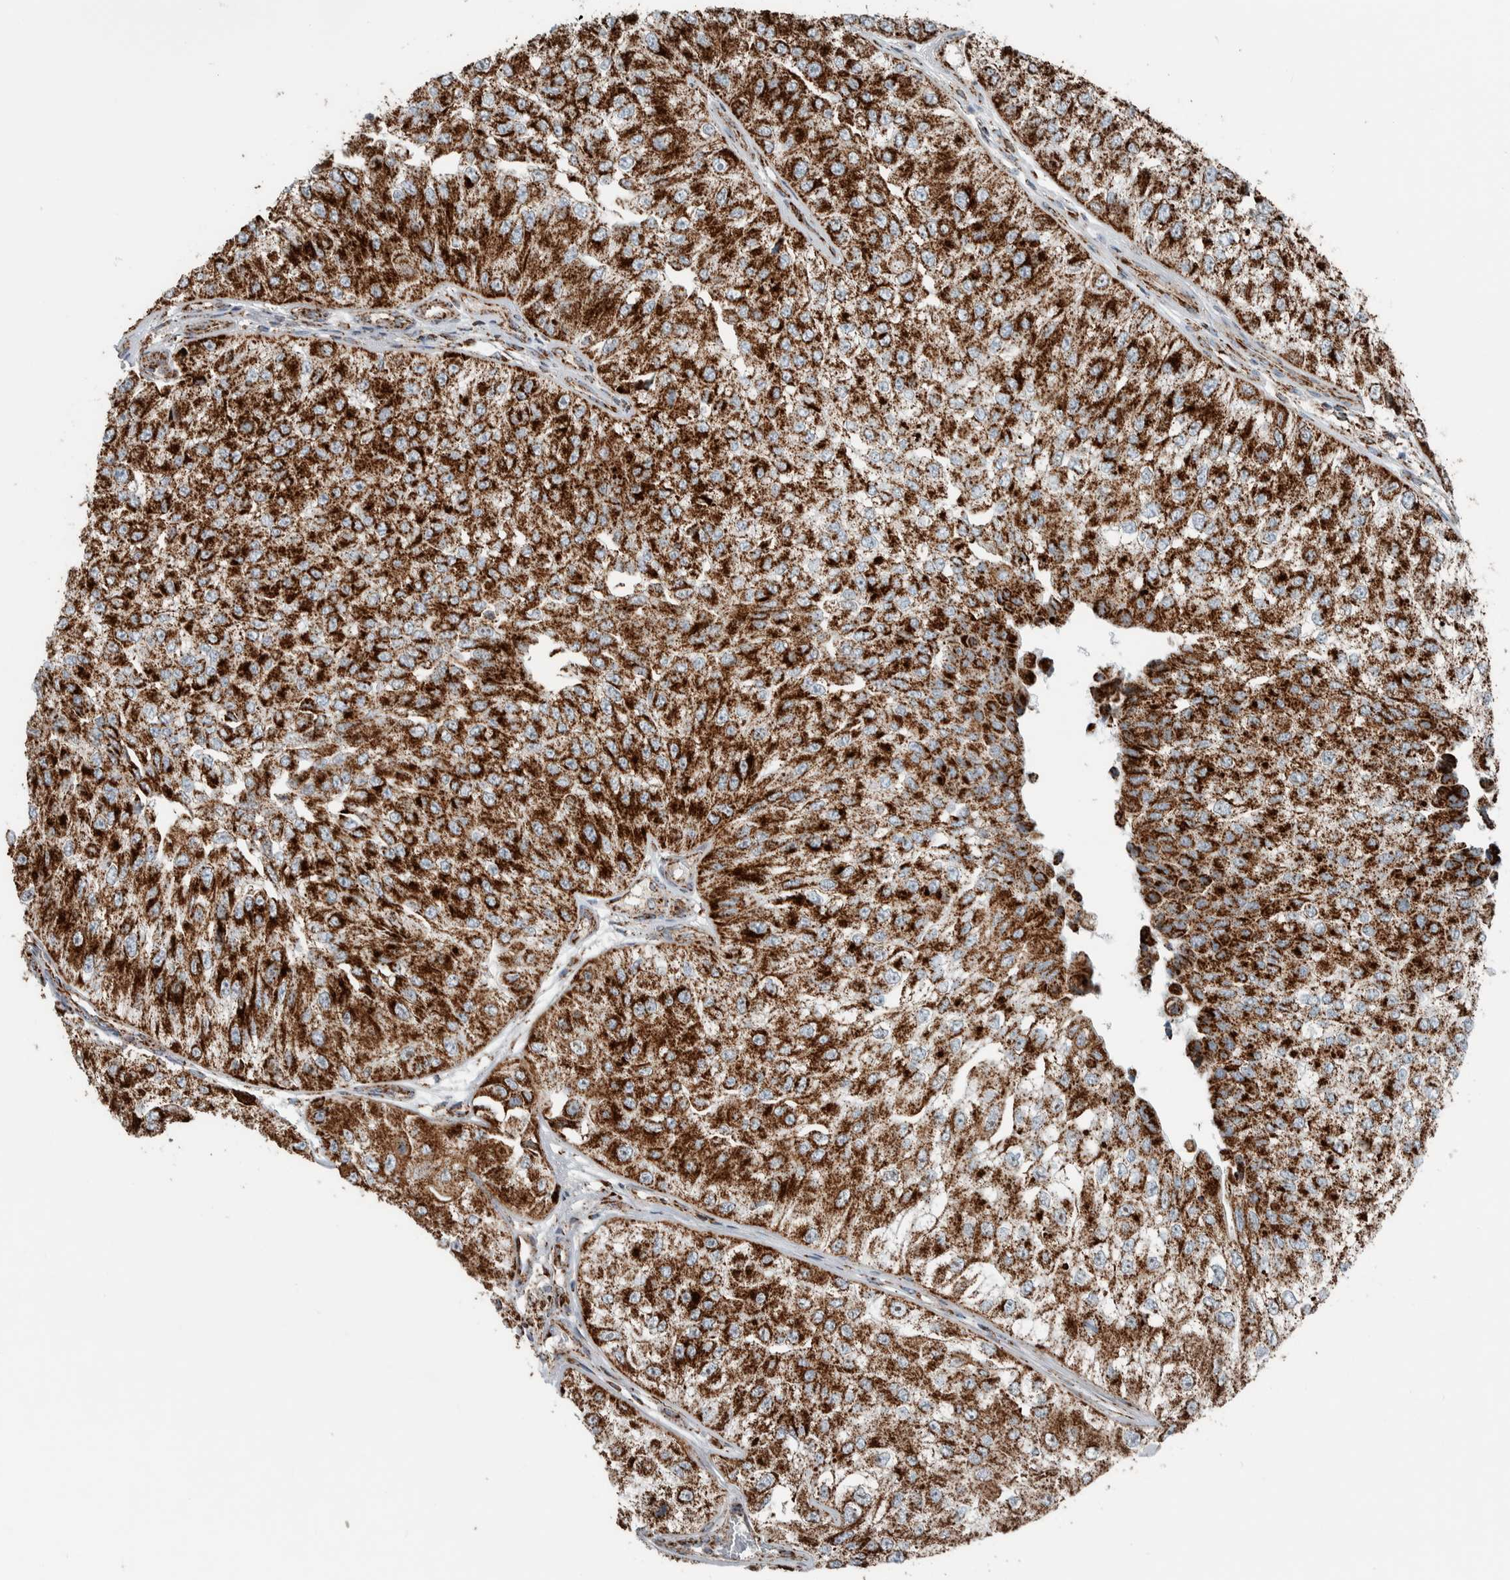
{"staining": {"intensity": "strong", "quantity": ">75%", "location": "cytoplasmic/membranous"}, "tissue": "urothelial cancer", "cell_type": "Tumor cells", "image_type": "cancer", "snomed": [{"axis": "morphology", "description": "Urothelial carcinoma, High grade"}, {"axis": "topography", "description": "Kidney"}, {"axis": "topography", "description": "Urinary bladder"}], "caption": "Strong cytoplasmic/membranous staining for a protein is appreciated in approximately >75% of tumor cells of urothelial cancer using immunohistochemistry.", "gene": "CNTROB", "patient": {"sex": "male", "age": 77}}